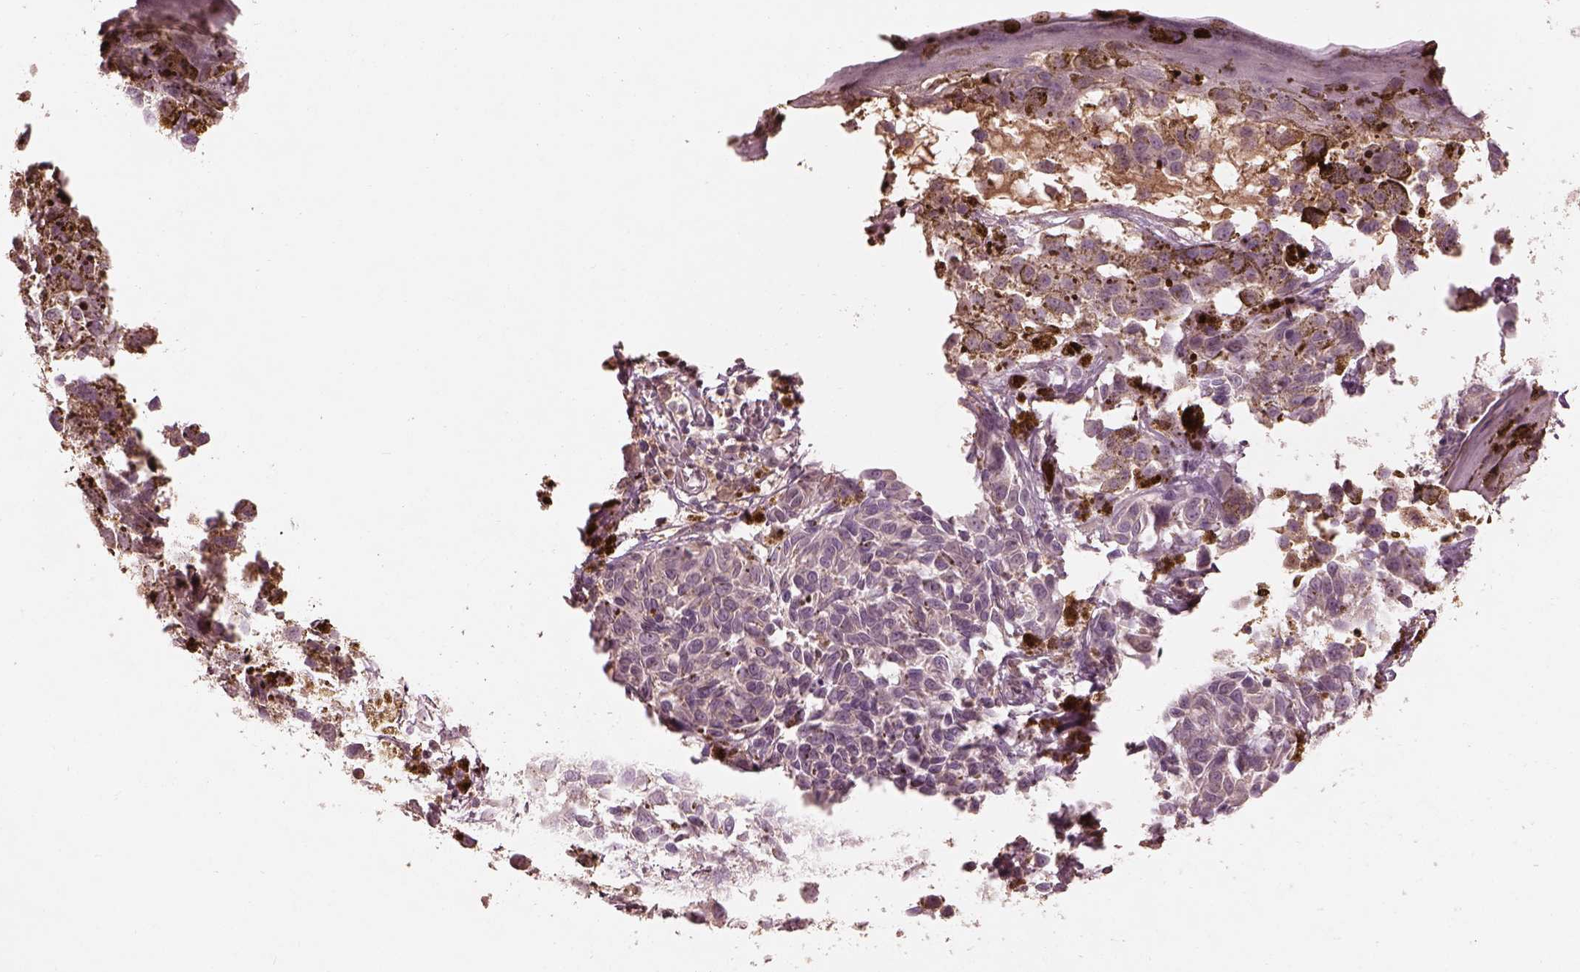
{"staining": {"intensity": "negative", "quantity": "none", "location": "none"}, "tissue": "melanoma", "cell_type": "Tumor cells", "image_type": "cancer", "snomed": [{"axis": "morphology", "description": "Malignant melanoma, NOS"}, {"axis": "topography", "description": "Skin"}], "caption": "This image is of malignant melanoma stained with immunohistochemistry (IHC) to label a protein in brown with the nuclei are counter-stained blue. There is no expression in tumor cells. (DAB IHC with hematoxylin counter stain).", "gene": "CALR3", "patient": {"sex": "female", "age": 38}}